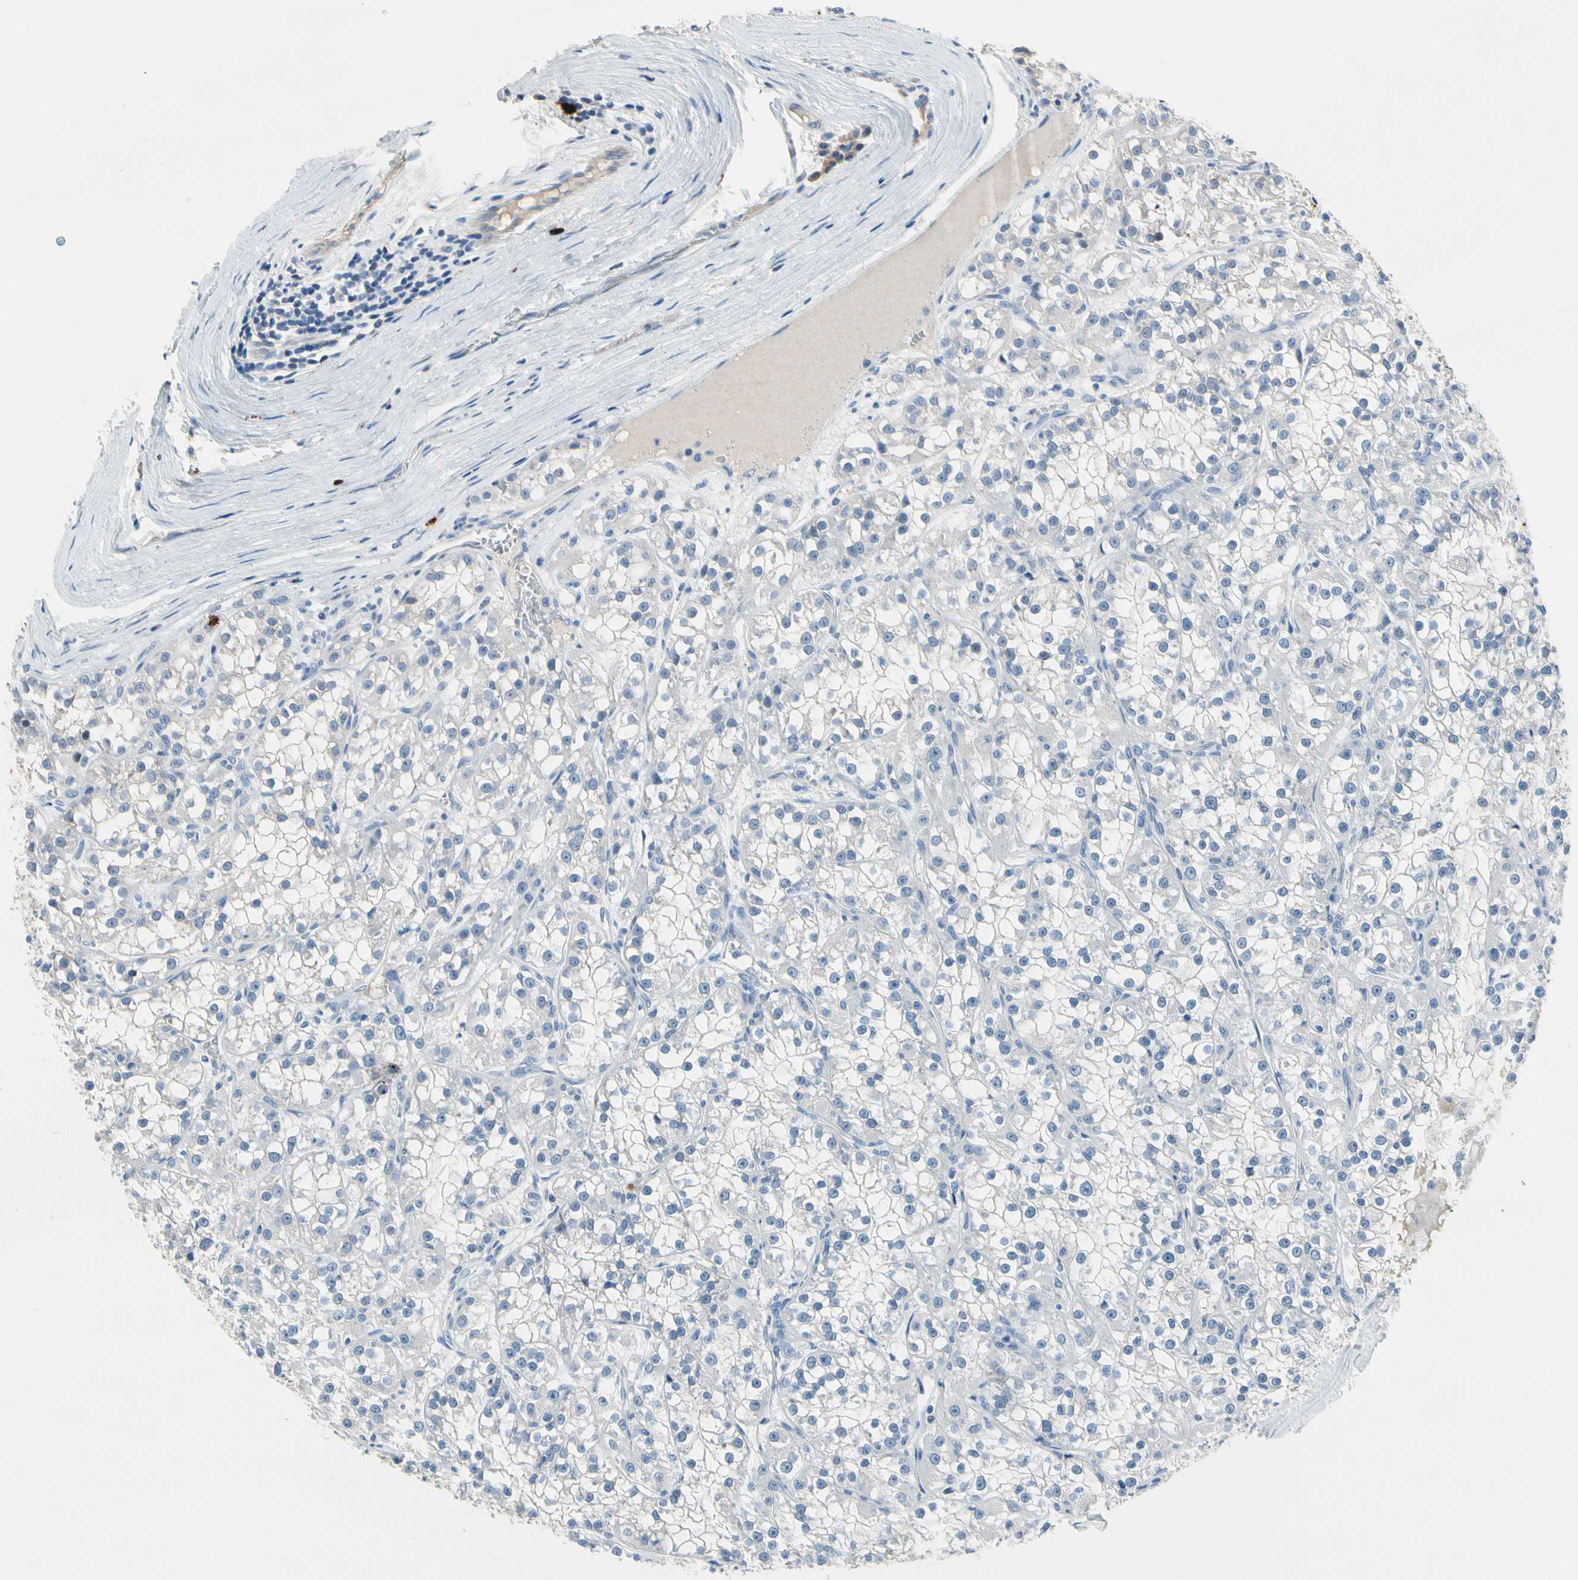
{"staining": {"intensity": "negative", "quantity": "none", "location": "none"}, "tissue": "renal cancer", "cell_type": "Tumor cells", "image_type": "cancer", "snomed": [{"axis": "morphology", "description": "Adenocarcinoma, NOS"}, {"axis": "topography", "description": "Kidney"}], "caption": "The image exhibits no staining of tumor cells in renal cancer (adenocarcinoma).", "gene": "CPA3", "patient": {"sex": "female", "age": 52}}